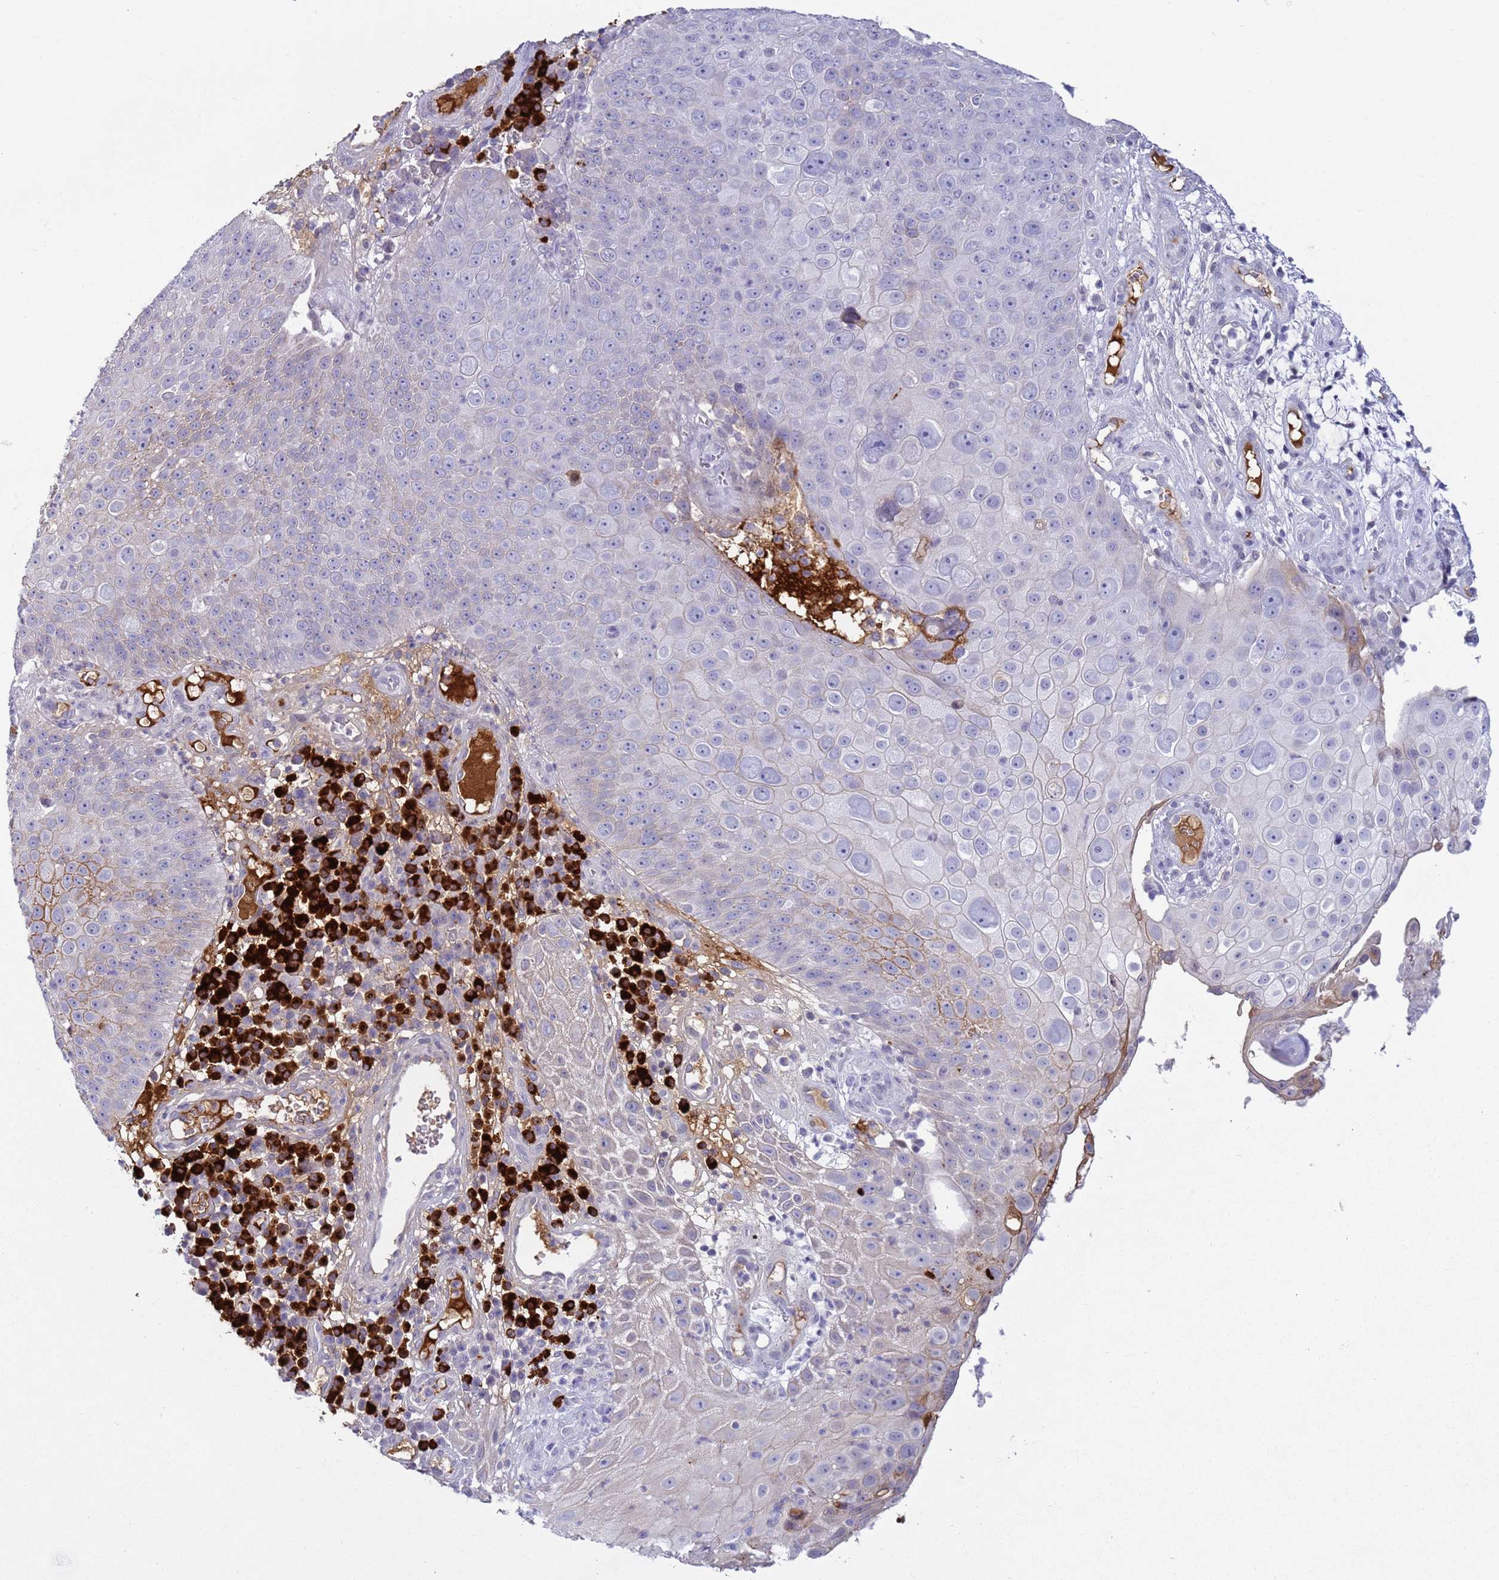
{"staining": {"intensity": "moderate", "quantity": "<25%", "location": "cytoplasmic/membranous"}, "tissue": "skin cancer", "cell_type": "Tumor cells", "image_type": "cancer", "snomed": [{"axis": "morphology", "description": "Squamous cell carcinoma, NOS"}, {"axis": "topography", "description": "Skin"}], "caption": "Skin cancer (squamous cell carcinoma) stained for a protein demonstrates moderate cytoplasmic/membranous positivity in tumor cells.", "gene": "NPAP1", "patient": {"sex": "male", "age": 71}}